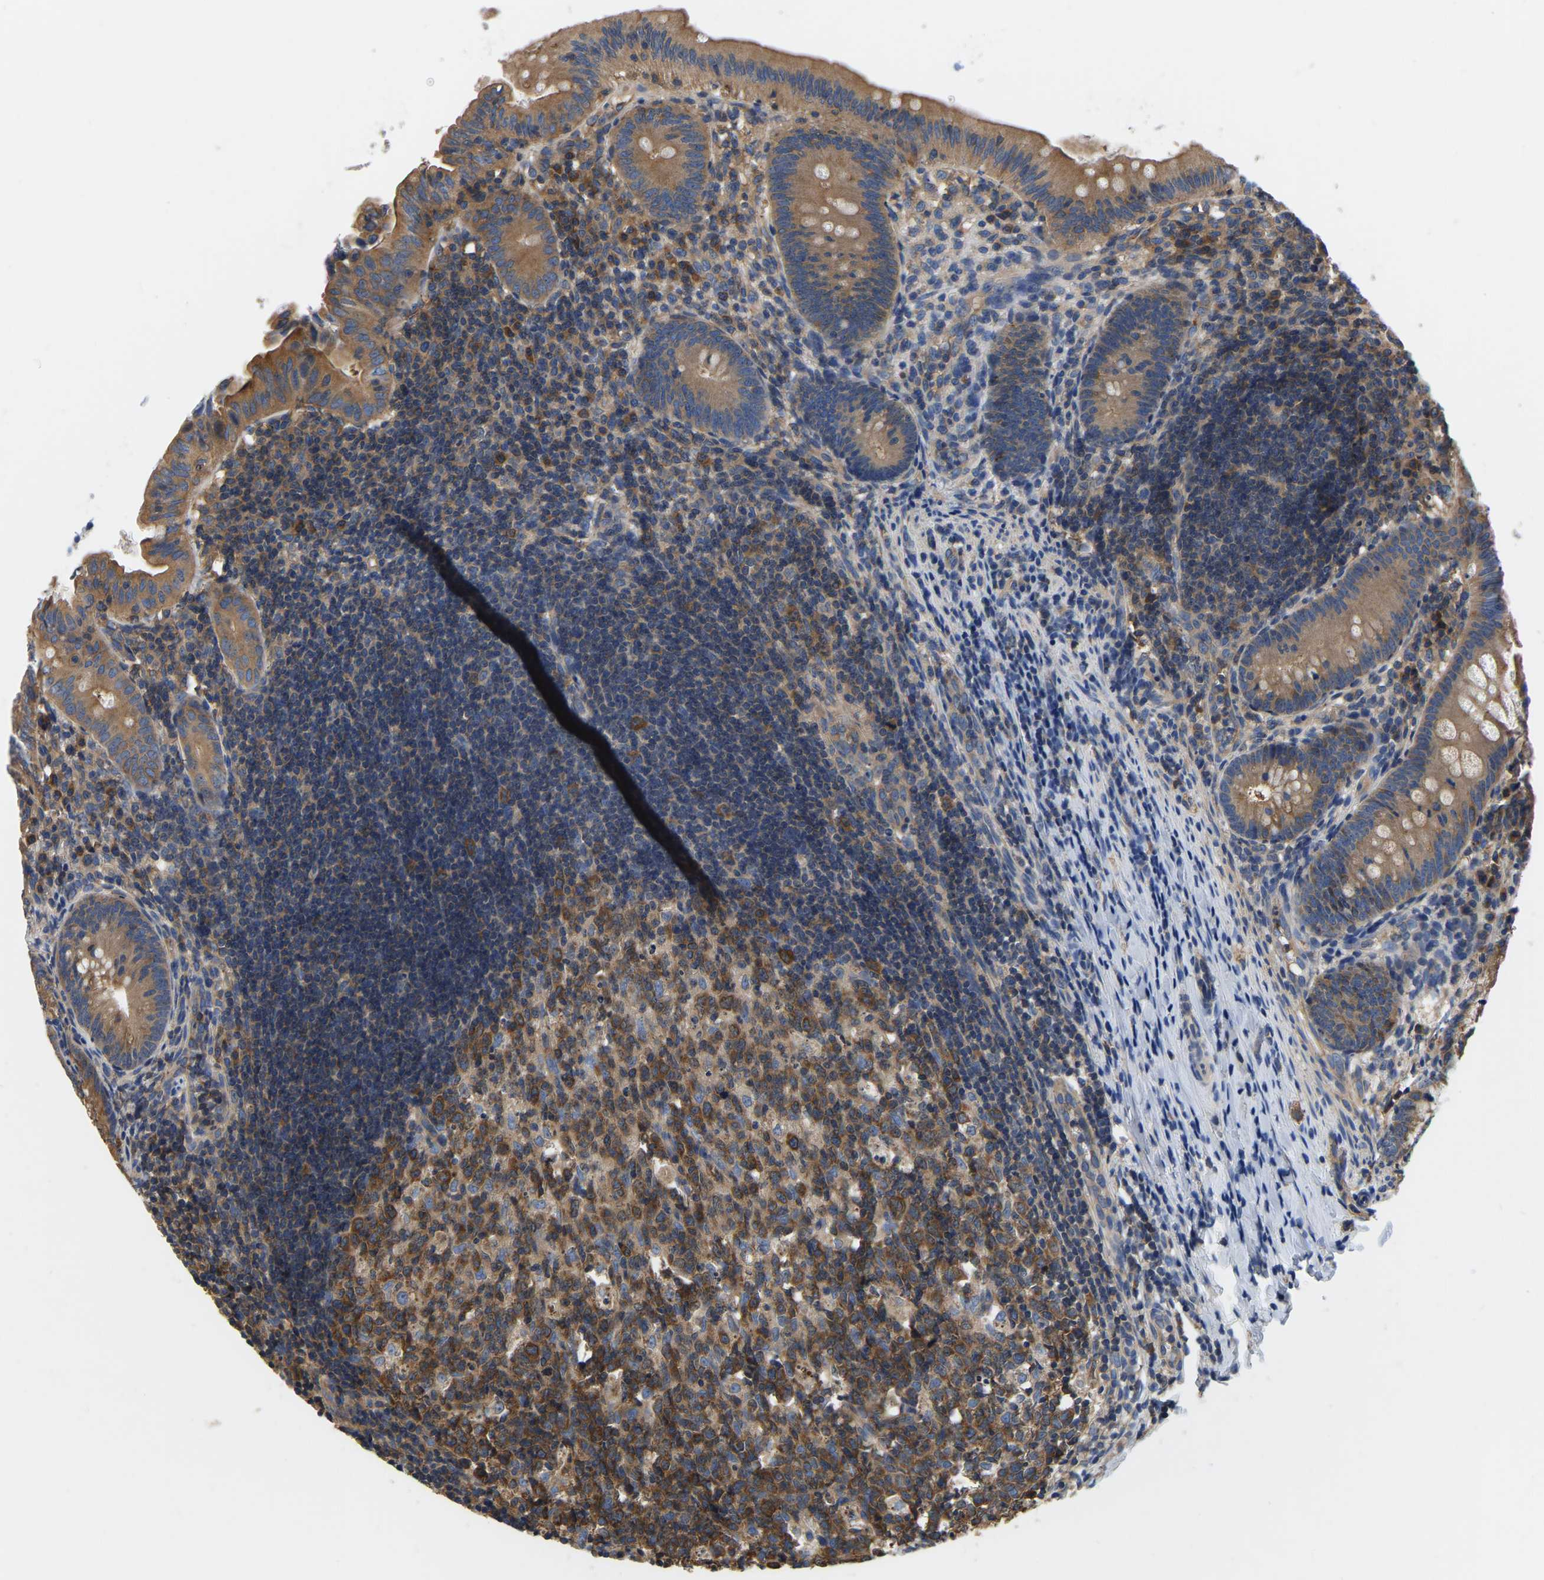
{"staining": {"intensity": "moderate", "quantity": ">75%", "location": "cytoplasmic/membranous"}, "tissue": "appendix", "cell_type": "Glandular cells", "image_type": "normal", "snomed": [{"axis": "morphology", "description": "Normal tissue, NOS"}, {"axis": "topography", "description": "Appendix"}], "caption": "Immunohistochemistry photomicrograph of benign human appendix stained for a protein (brown), which demonstrates medium levels of moderate cytoplasmic/membranous positivity in about >75% of glandular cells.", "gene": "GARS1", "patient": {"sex": "male", "age": 1}}